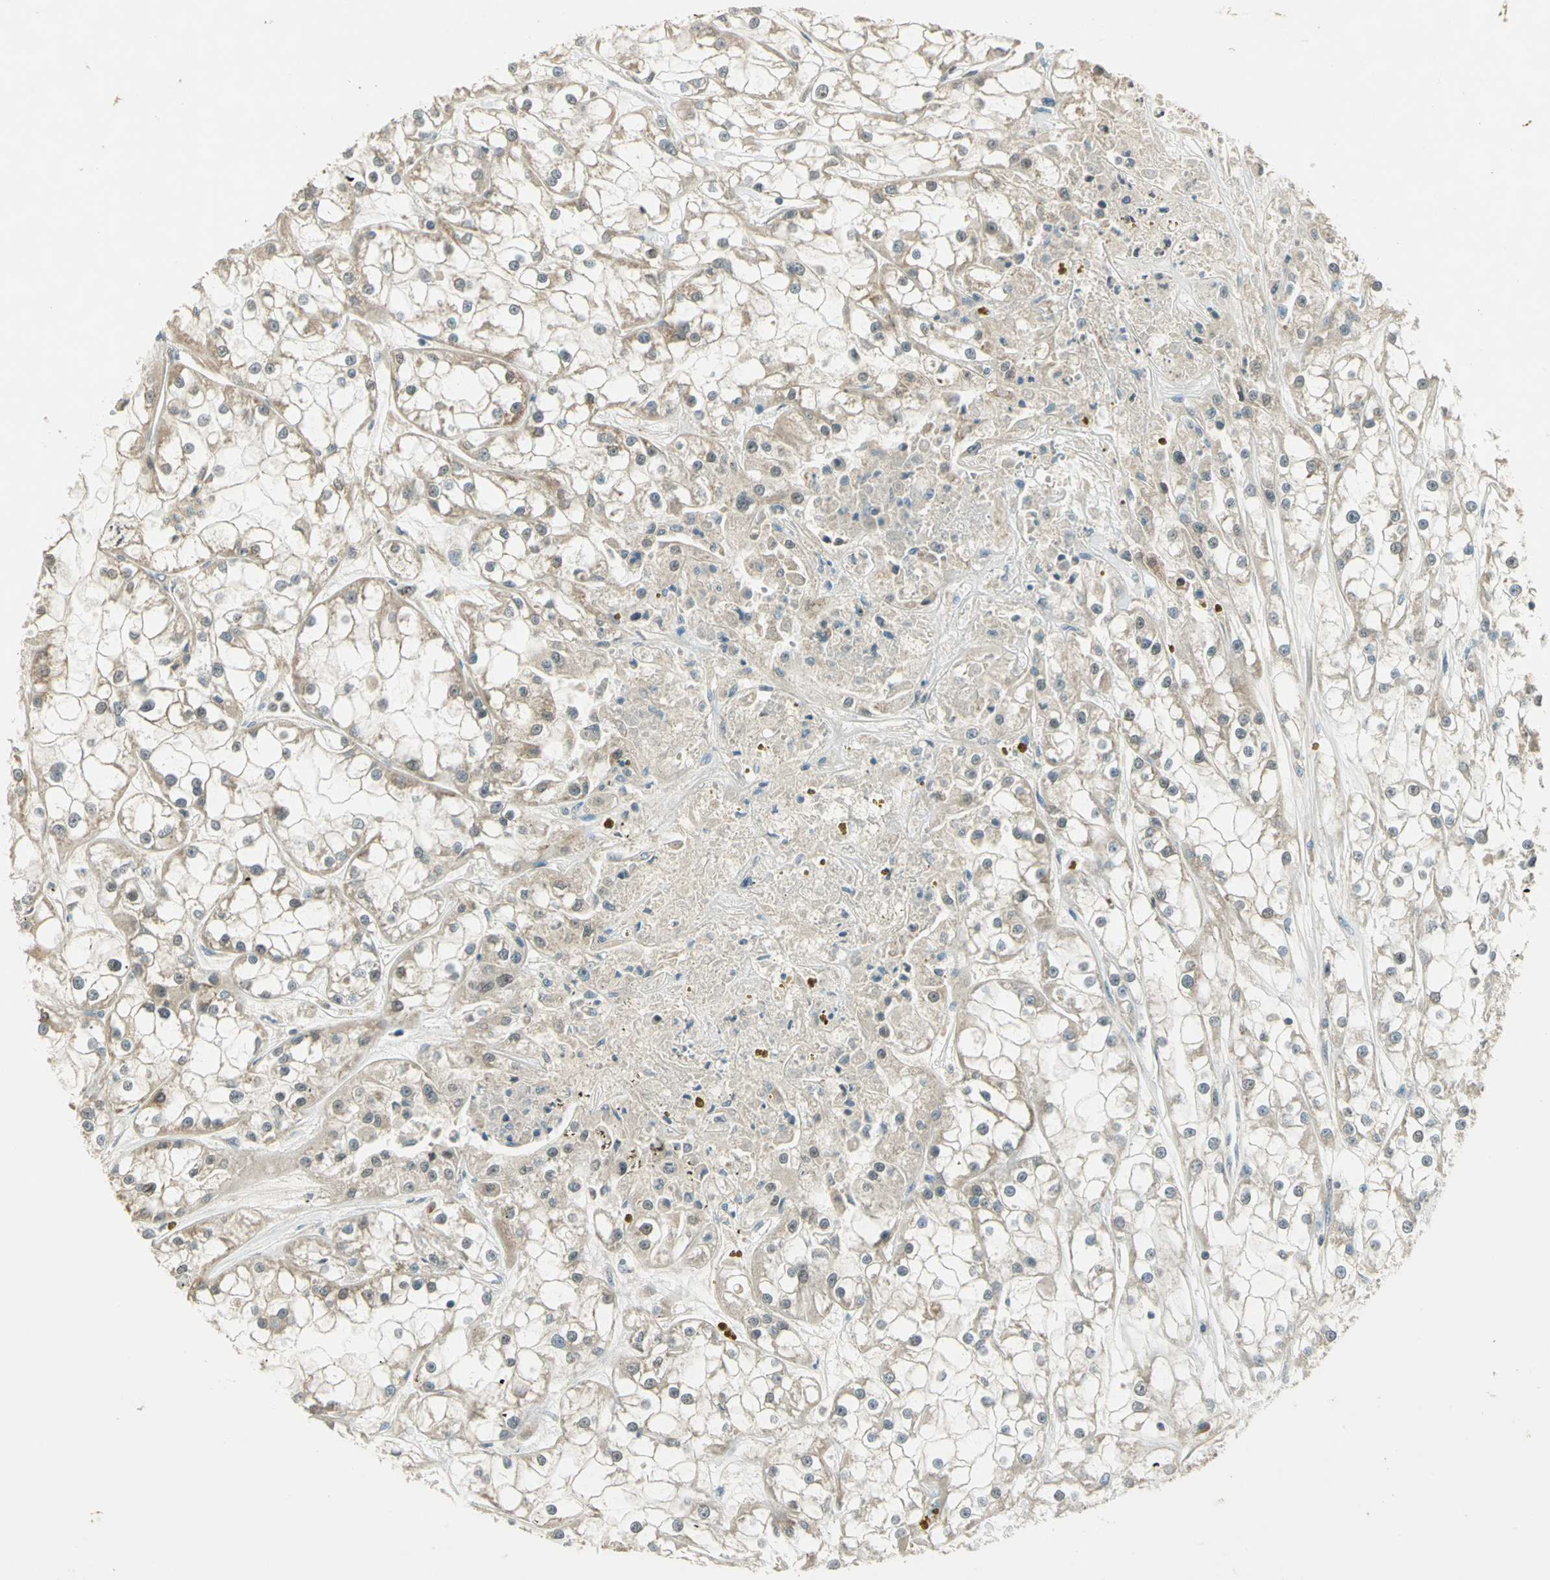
{"staining": {"intensity": "weak", "quantity": "25%-75%", "location": "cytoplasmic/membranous"}, "tissue": "renal cancer", "cell_type": "Tumor cells", "image_type": "cancer", "snomed": [{"axis": "morphology", "description": "Adenocarcinoma, NOS"}, {"axis": "topography", "description": "Kidney"}], "caption": "Renal adenocarcinoma tissue displays weak cytoplasmic/membranous expression in approximately 25%-75% of tumor cells Nuclei are stained in blue.", "gene": "BIRC2", "patient": {"sex": "female", "age": 52}}